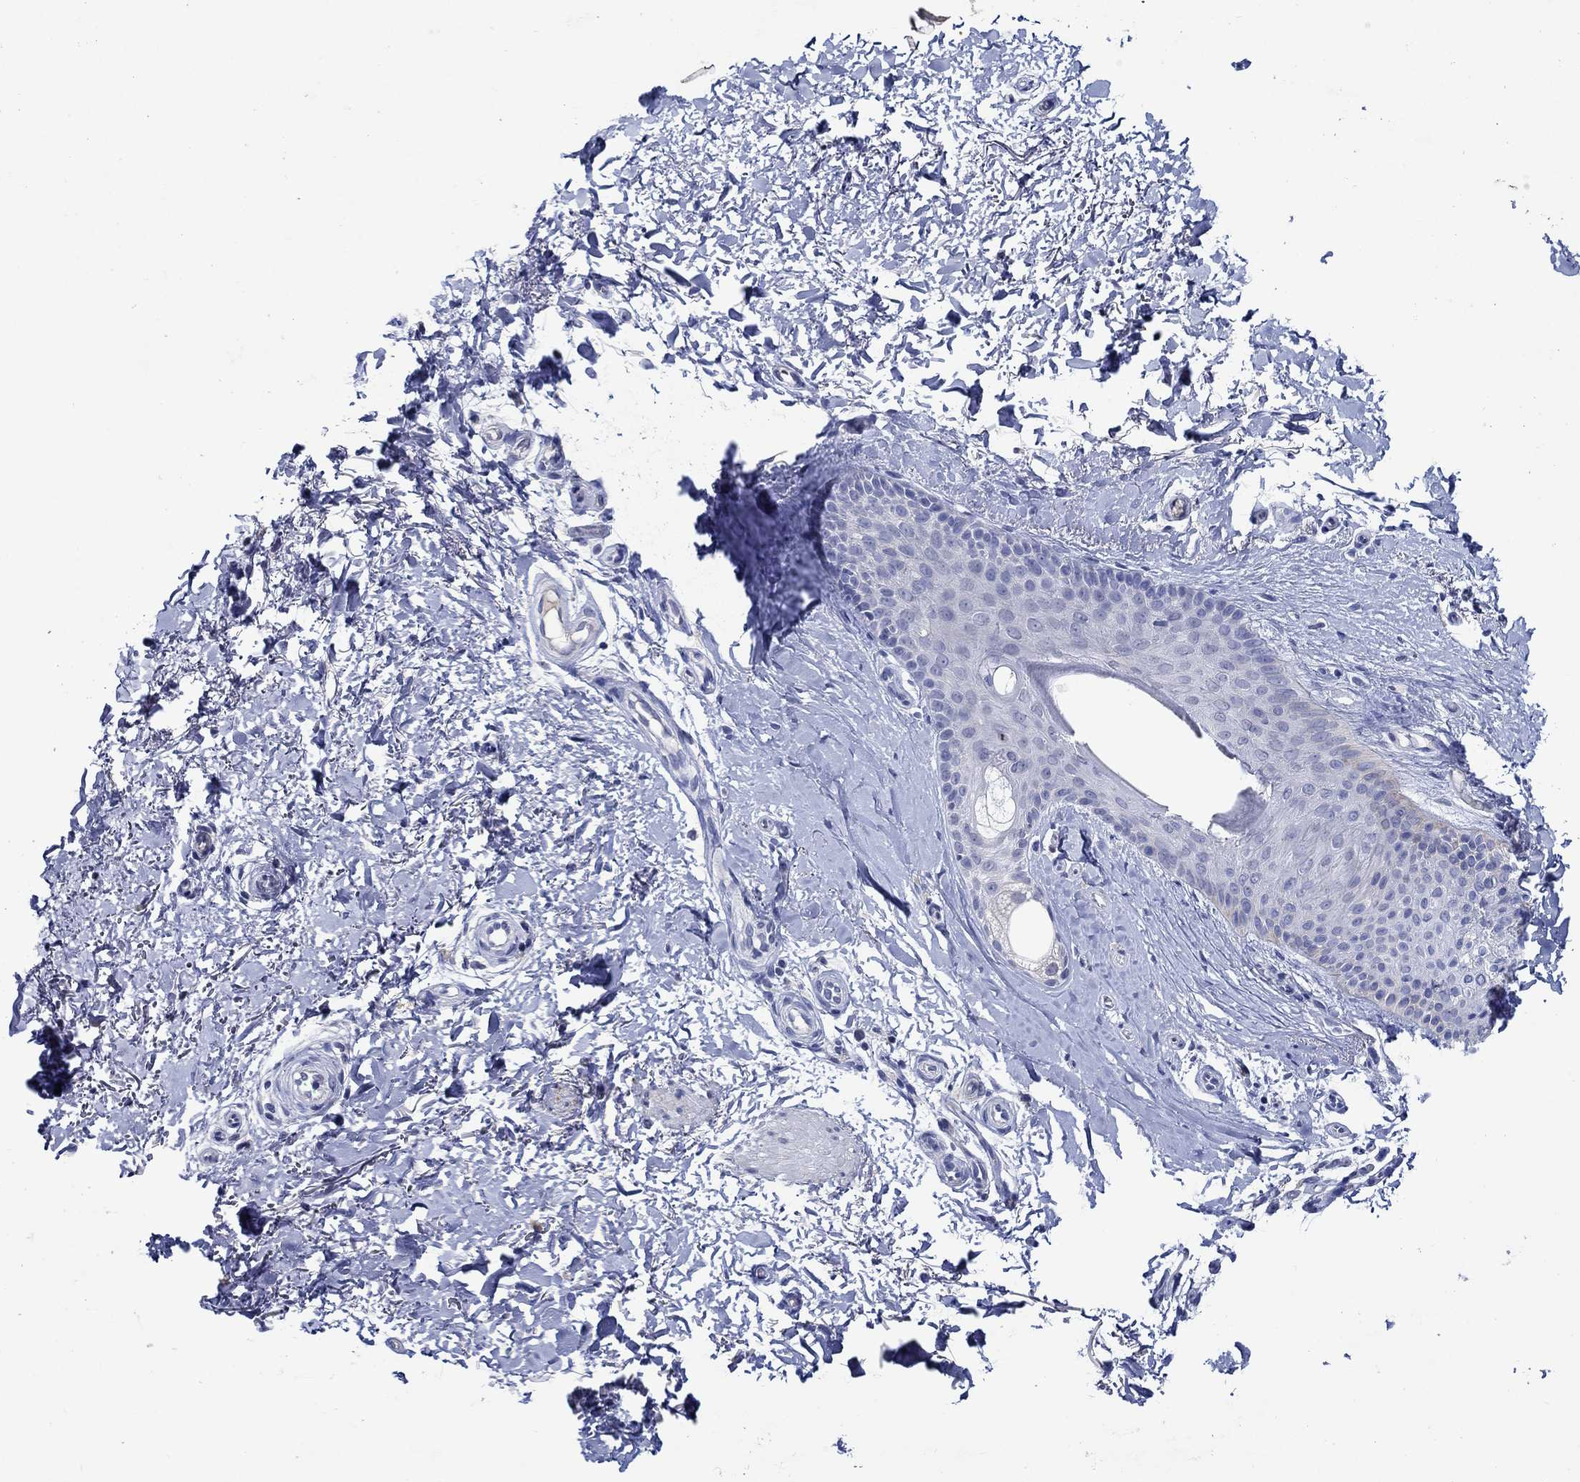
{"staining": {"intensity": "negative", "quantity": "none", "location": "none"}, "tissue": "skin", "cell_type": "Fibroblasts", "image_type": "normal", "snomed": [{"axis": "morphology", "description": "Normal tissue, NOS"}, {"axis": "morphology", "description": "Inflammation, NOS"}, {"axis": "morphology", "description": "Fibrosis, NOS"}, {"axis": "topography", "description": "Skin"}], "caption": "IHC image of unremarkable skin stained for a protein (brown), which demonstrates no positivity in fibroblasts.", "gene": "MC2R", "patient": {"sex": "male", "age": 71}}